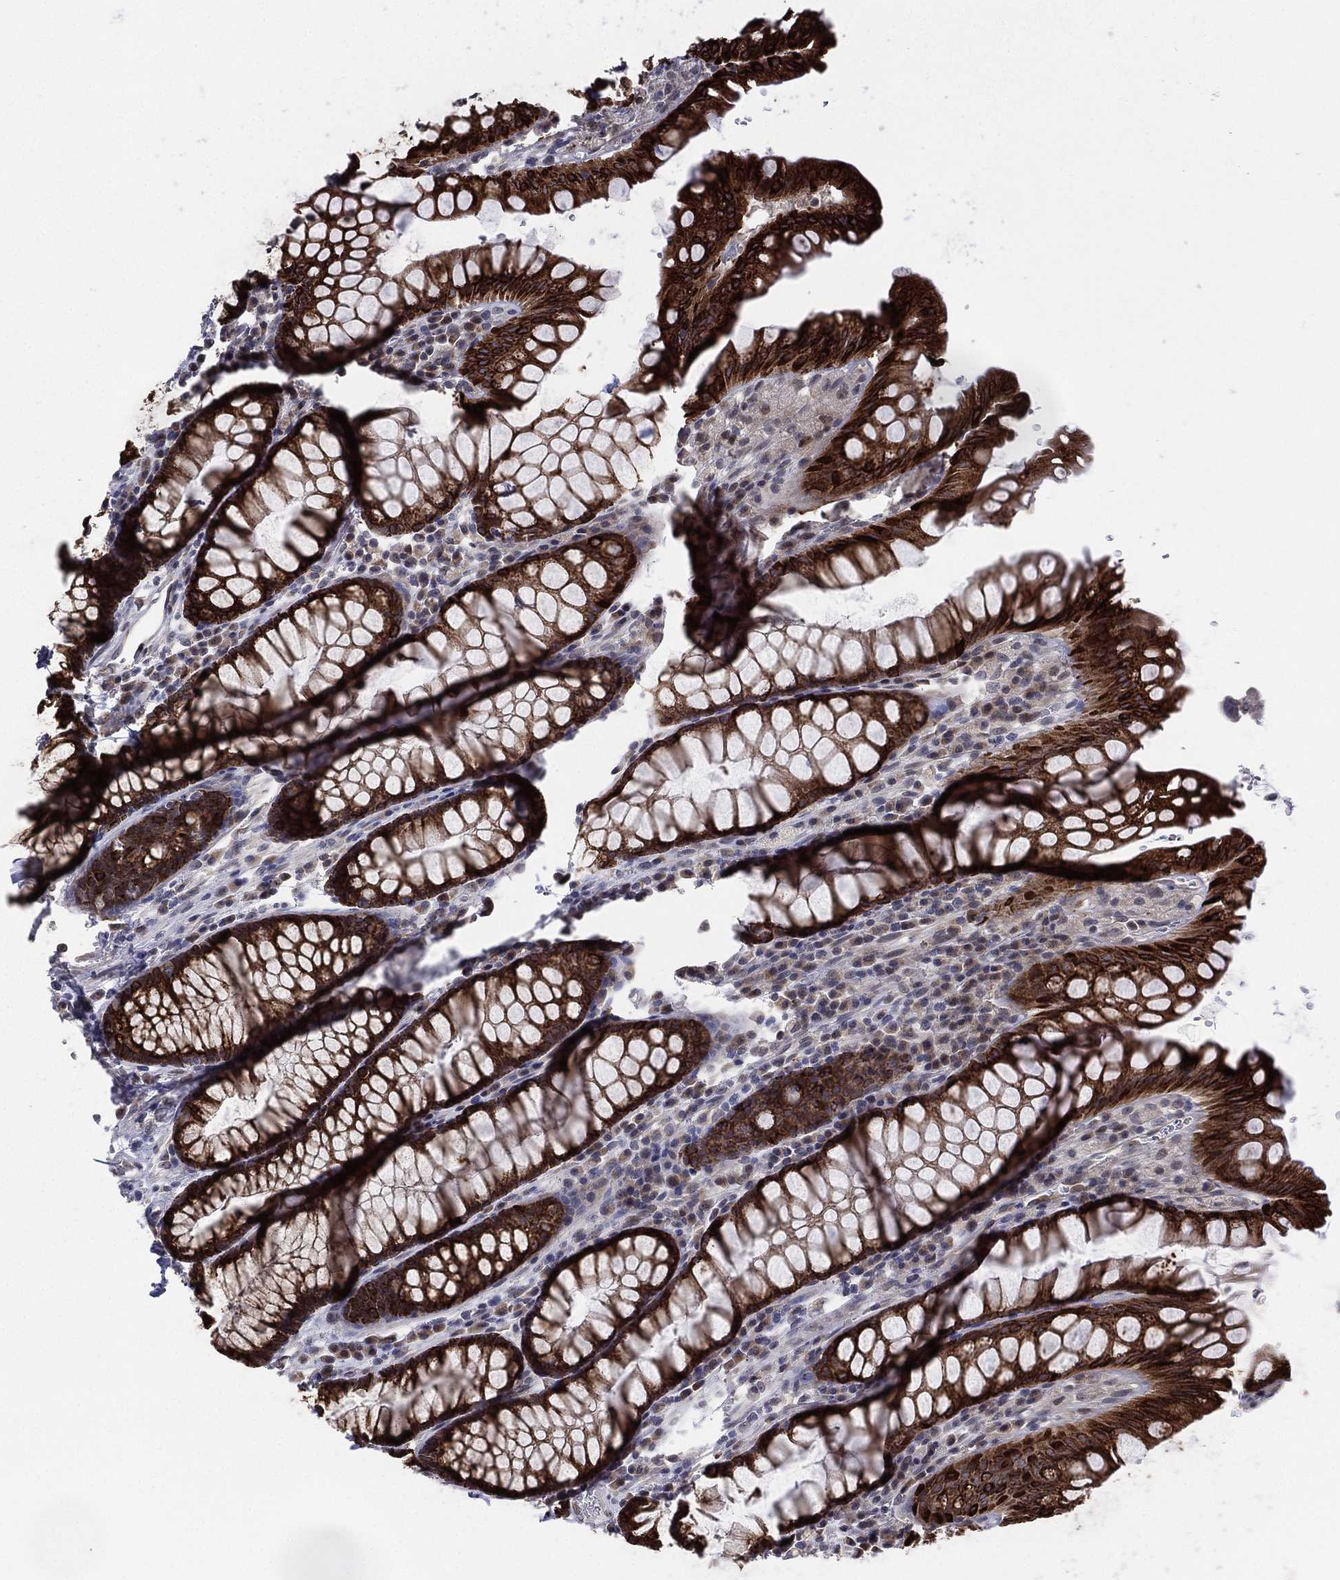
{"staining": {"intensity": "strong", "quantity": ">75%", "location": "cytoplasmic/membranous"}, "tissue": "rectum", "cell_type": "Glandular cells", "image_type": "normal", "snomed": [{"axis": "morphology", "description": "Normal tissue, NOS"}, {"axis": "topography", "description": "Rectum"}], "caption": "A photomicrograph of rectum stained for a protein reveals strong cytoplasmic/membranous brown staining in glandular cells.", "gene": "KAT14", "patient": {"sex": "female", "age": 68}}